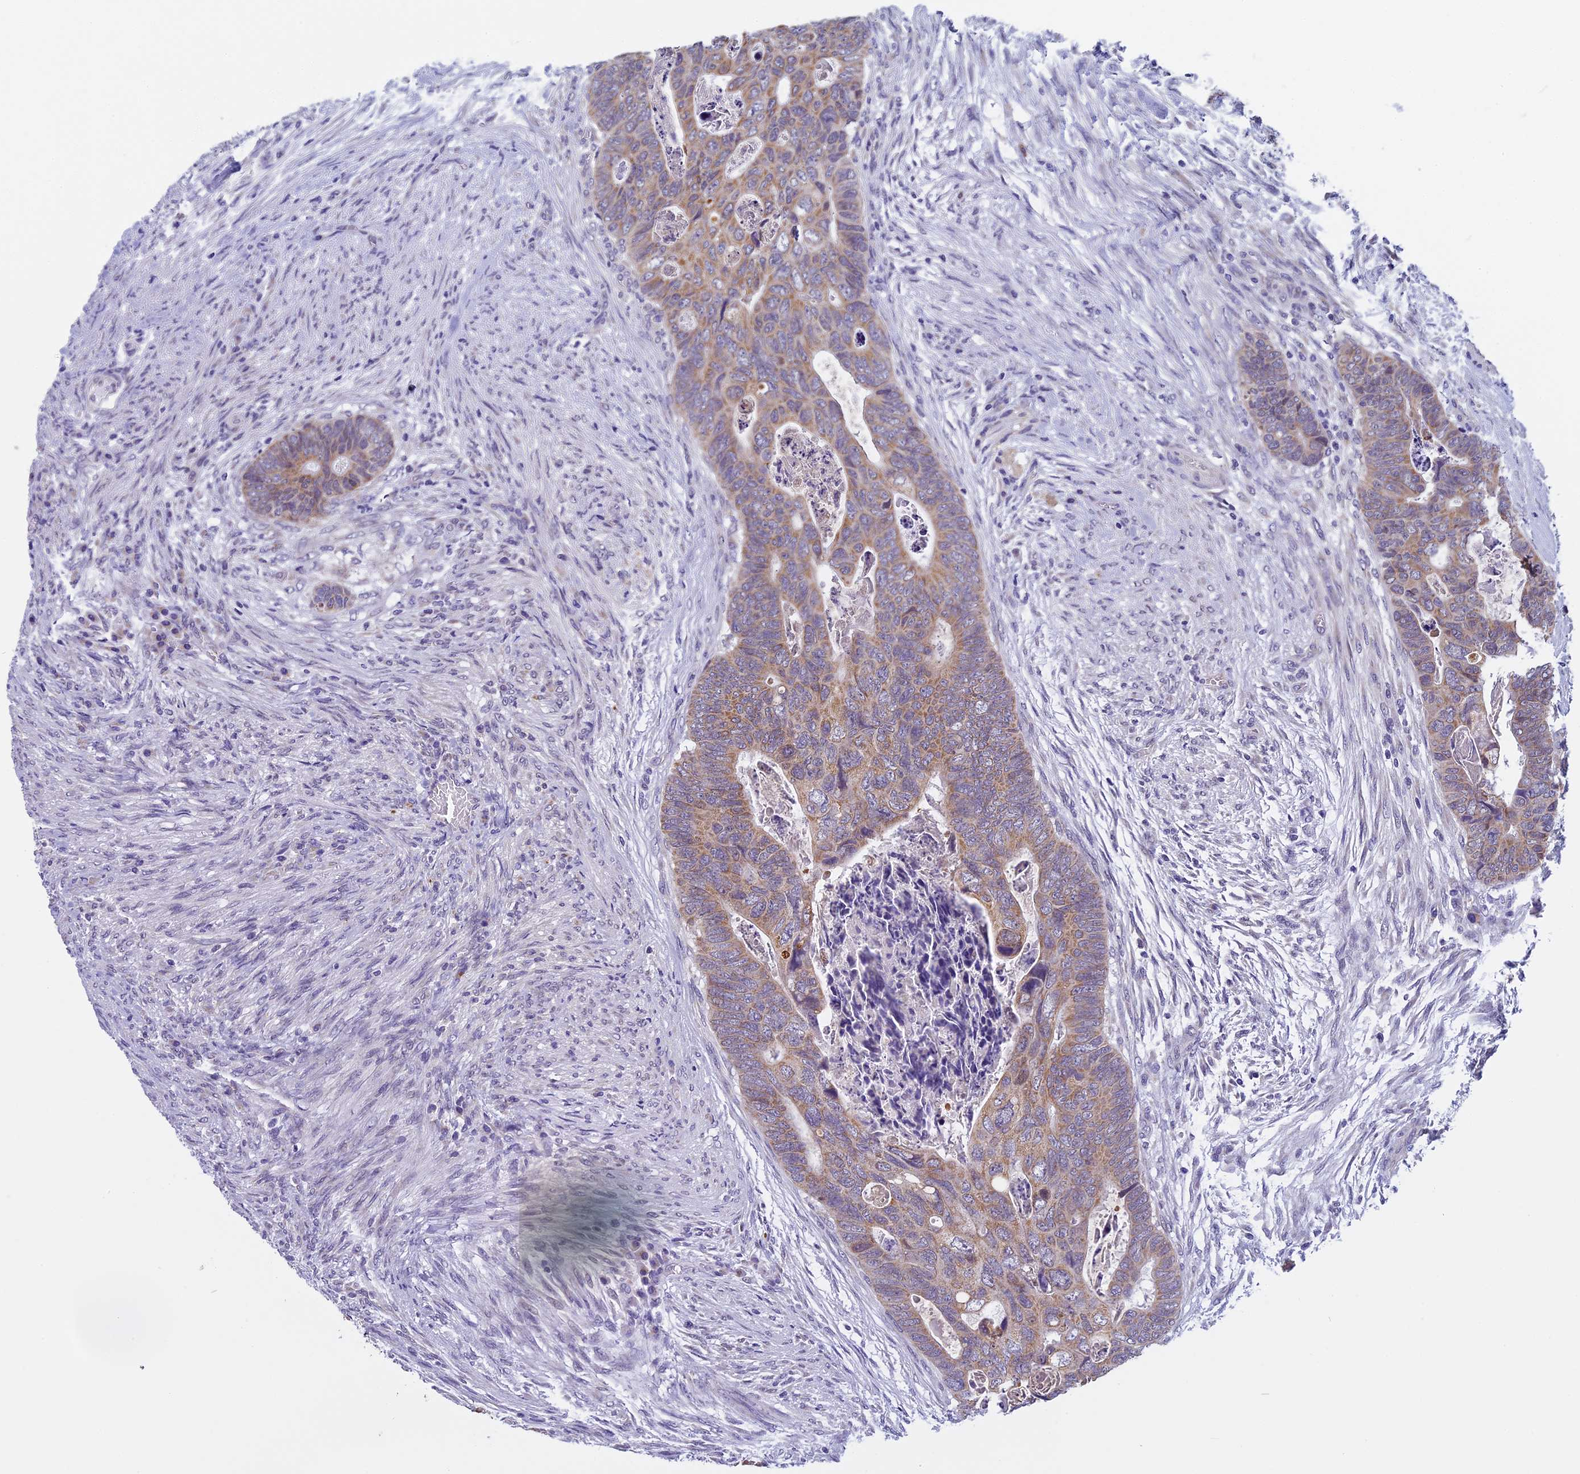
{"staining": {"intensity": "moderate", "quantity": ">75%", "location": "cytoplasmic/membranous"}, "tissue": "colorectal cancer", "cell_type": "Tumor cells", "image_type": "cancer", "snomed": [{"axis": "morphology", "description": "Adenocarcinoma, NOS"}, {"axis": "topography", "description": "Rectum"}], "caption": "Protein staining exhibits moderate cytoplasmic/membranous positivity in about >75% of tumor cells in colorectal adenocarcinoma.", "gene": "ZNF317", "patient": {"sex": "female", "age": 78}}